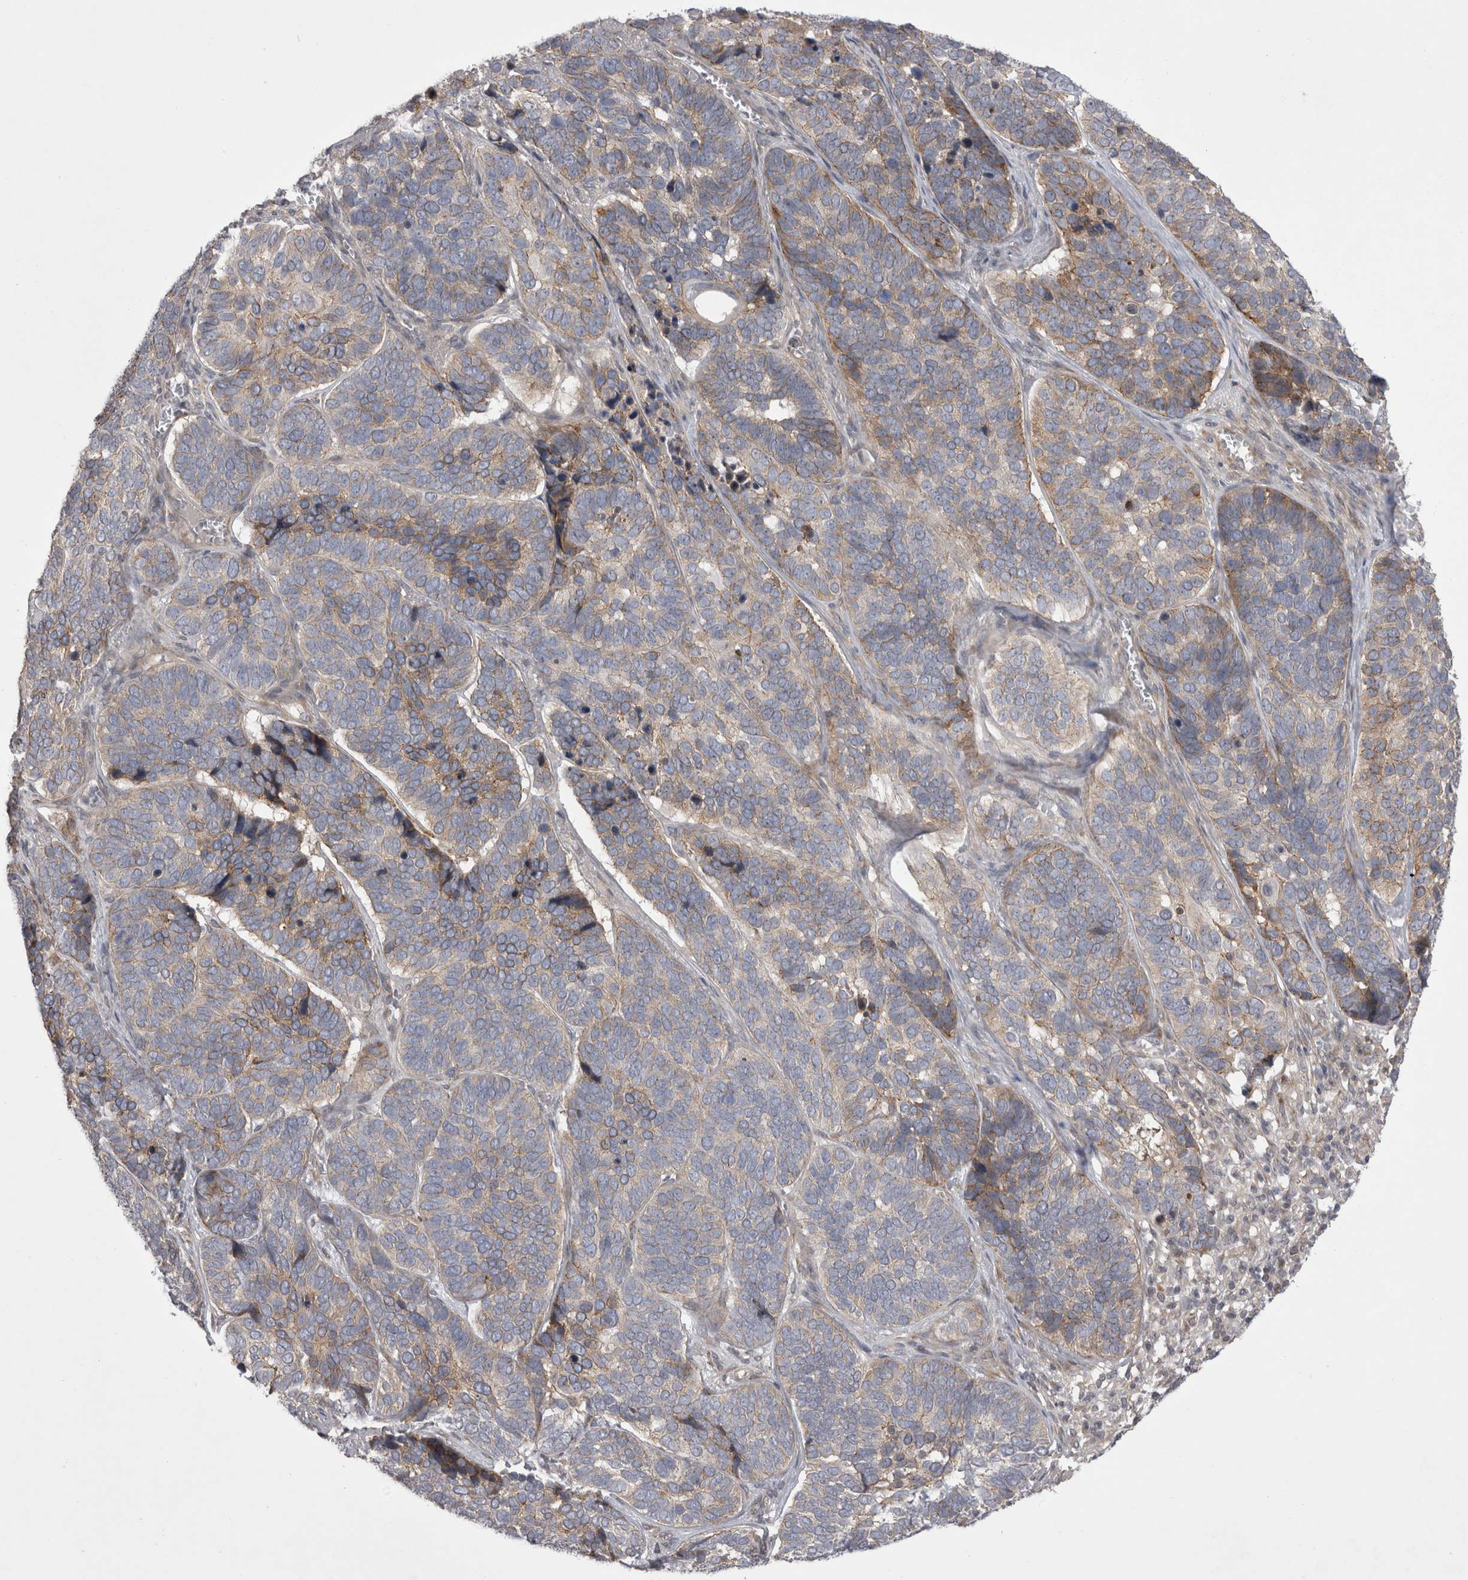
{"staining": {"intensity": "moderate", "quantity": "25%-75%", "location": "cytoplasmic/membranous"}, "tissue": "skin cancer", "cell_type": "Tumor cells", "image_type": "cancer", "snomed": [{"axis": "morphology", "description": "Basal cell carcinoma"}, {"axis": "topography", "description": "Skin"}], "caption": "Immunohistochemistry histopathology image of neoplastic tissue: human skin cancer stained using IHC shows medium levels of moderate protein expression localized specifically in the cytoplasmic/membranous of tumor cells, appearing as a cytoplasmic/membranous brown color.", "gene": "NENF", "patient": {"sex": "male", "age": 62}}